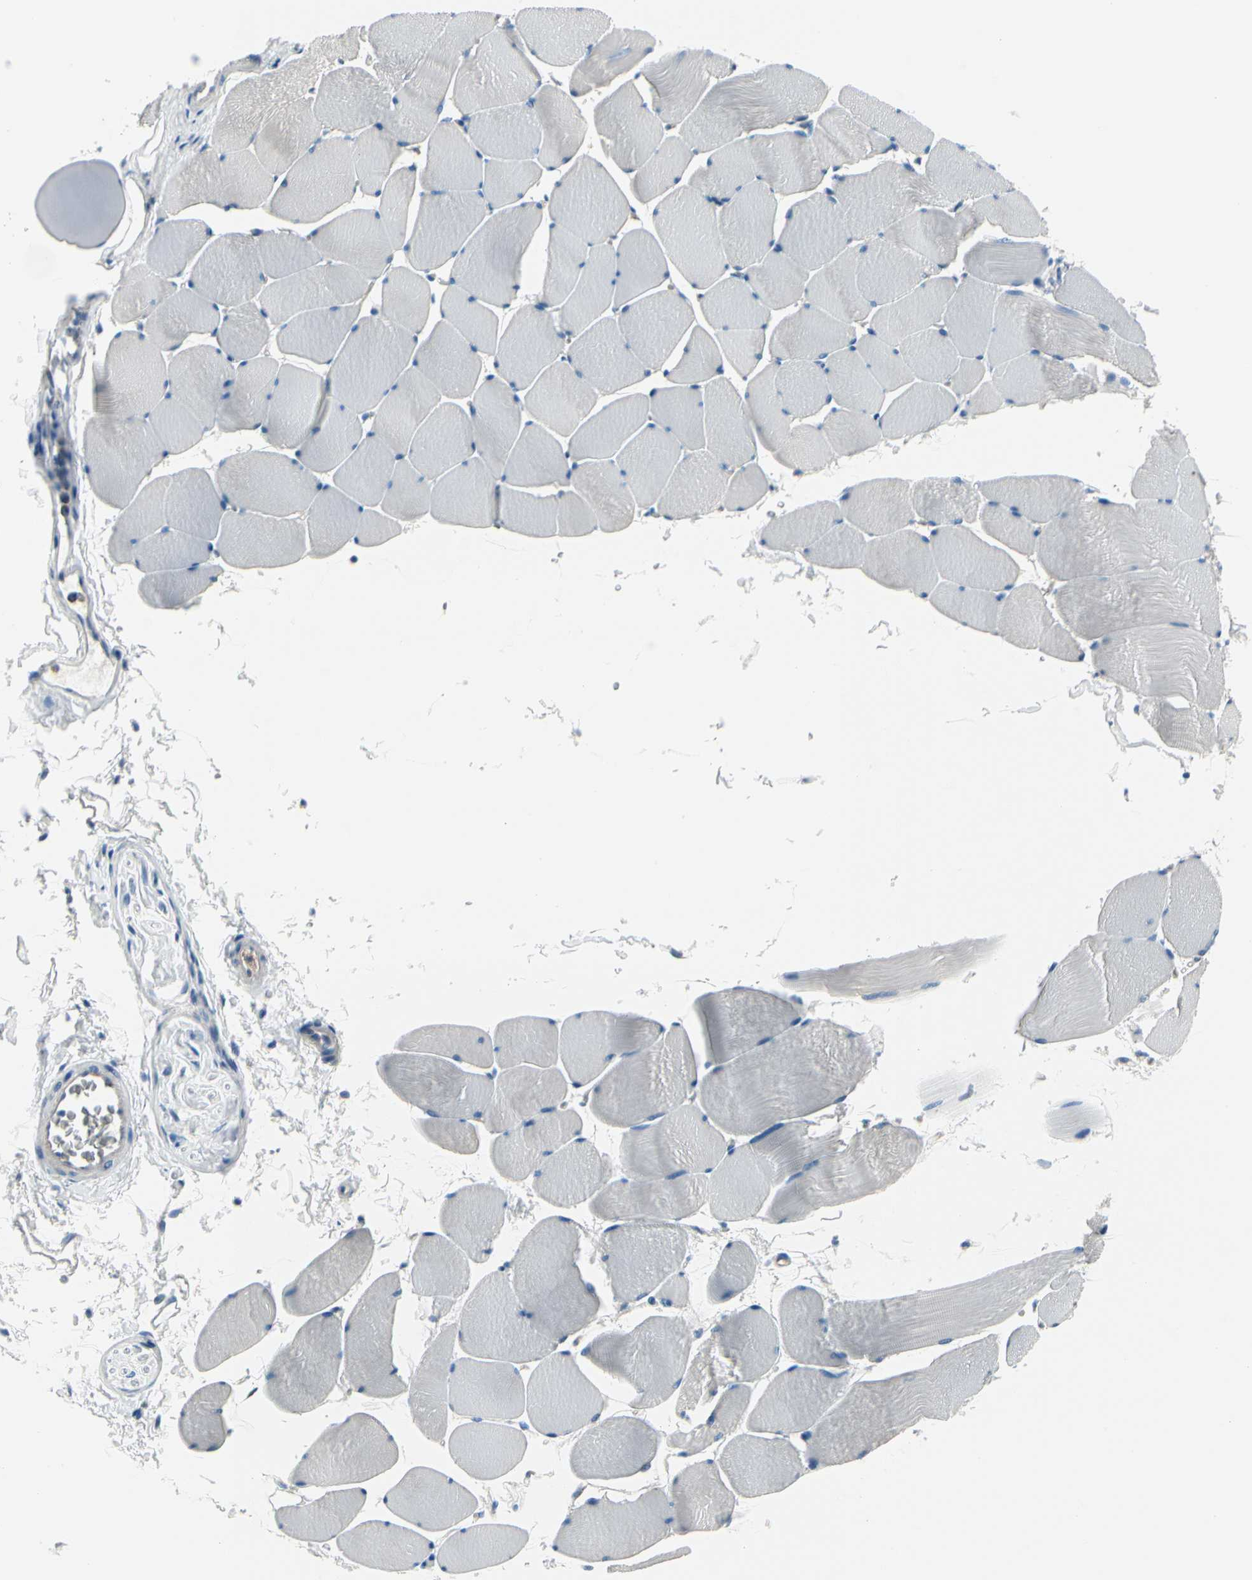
{"staining": {"intensity": "negative", "quantity": "none", "location": "none"}, "tissue": "skeletal muscle", "cell_type": "Myocytes", "image_type": "normal", "snomed": [{"axis": "morphology", "description": "Normal tissue, NOS"}, {"axis": "topography", "description": "Skeletal muscle"}], "caption": "This micrograph is of normal skeletal muscle stained with immunohistochemistry to label a protein in brown with the nuclei are counter-stained blue. There is no staining in myocytes. (IHC, brightfield microscopy, high magnification).", "gene": "PGR", "patient": {"sex": "male", "age": 62}}